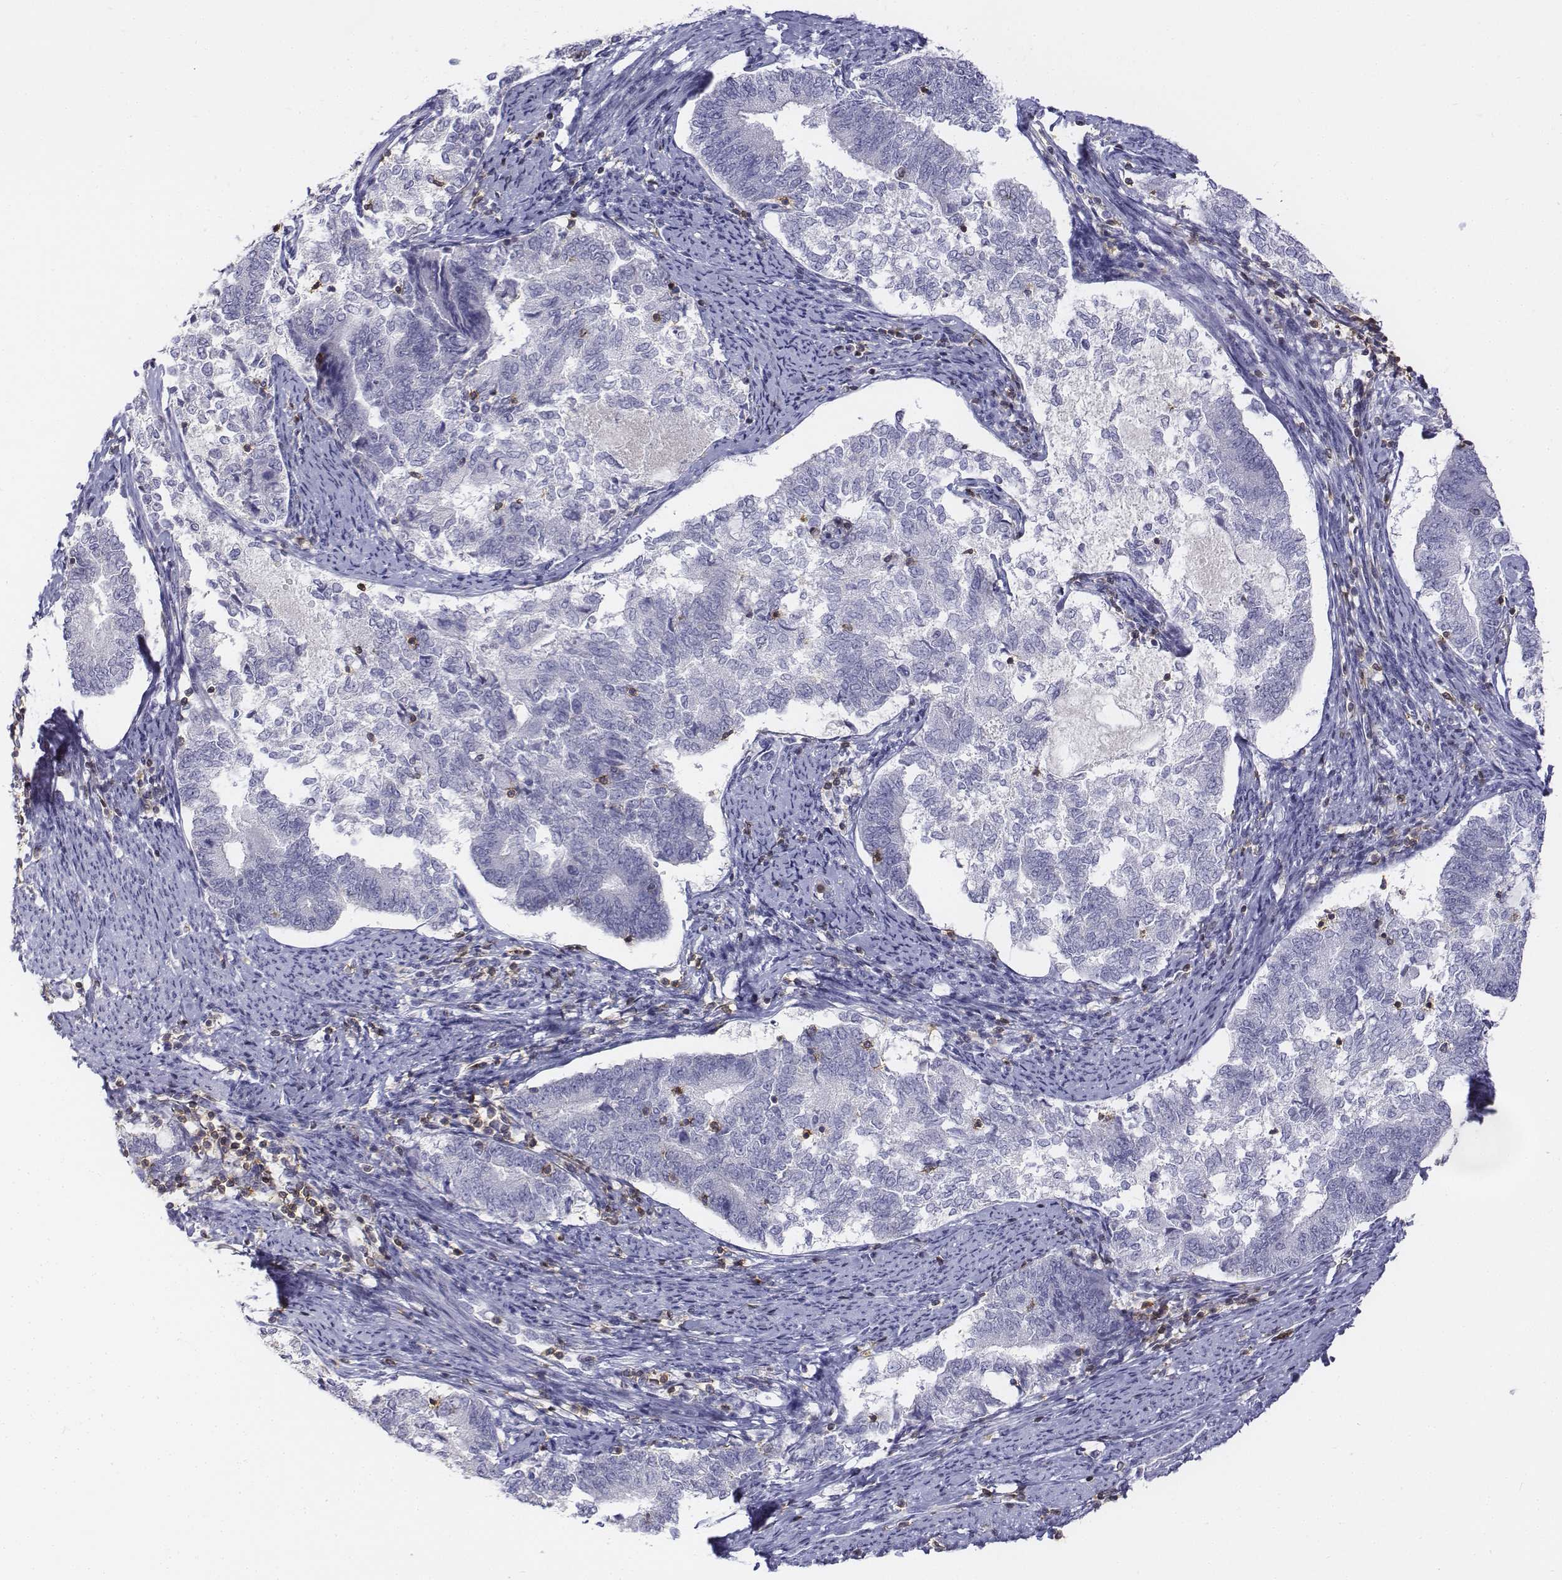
{"staining": {"intensity": "negative", "quantity": "none", "location": "none"}, "tissue": "endometrial cancer", "cell_type": "Tumor cells", "image_type": "cancer", "snomed": [{"axis": "morphology", "description": "Adenocarcinoma, NOS"}, {"axis": "topography", "description": "Endometrium"}], "caption": "A high-resolution photomicrograph shows IHC staining of endometrial adenocarcinoma, which displays no significant staining in tumor cells. (DAB (3,3'-diaminobenzidine) IHC with hematoxylin counter stain).", "gene": "CD3E", "patient": {"sex": "female", "age": 65}}